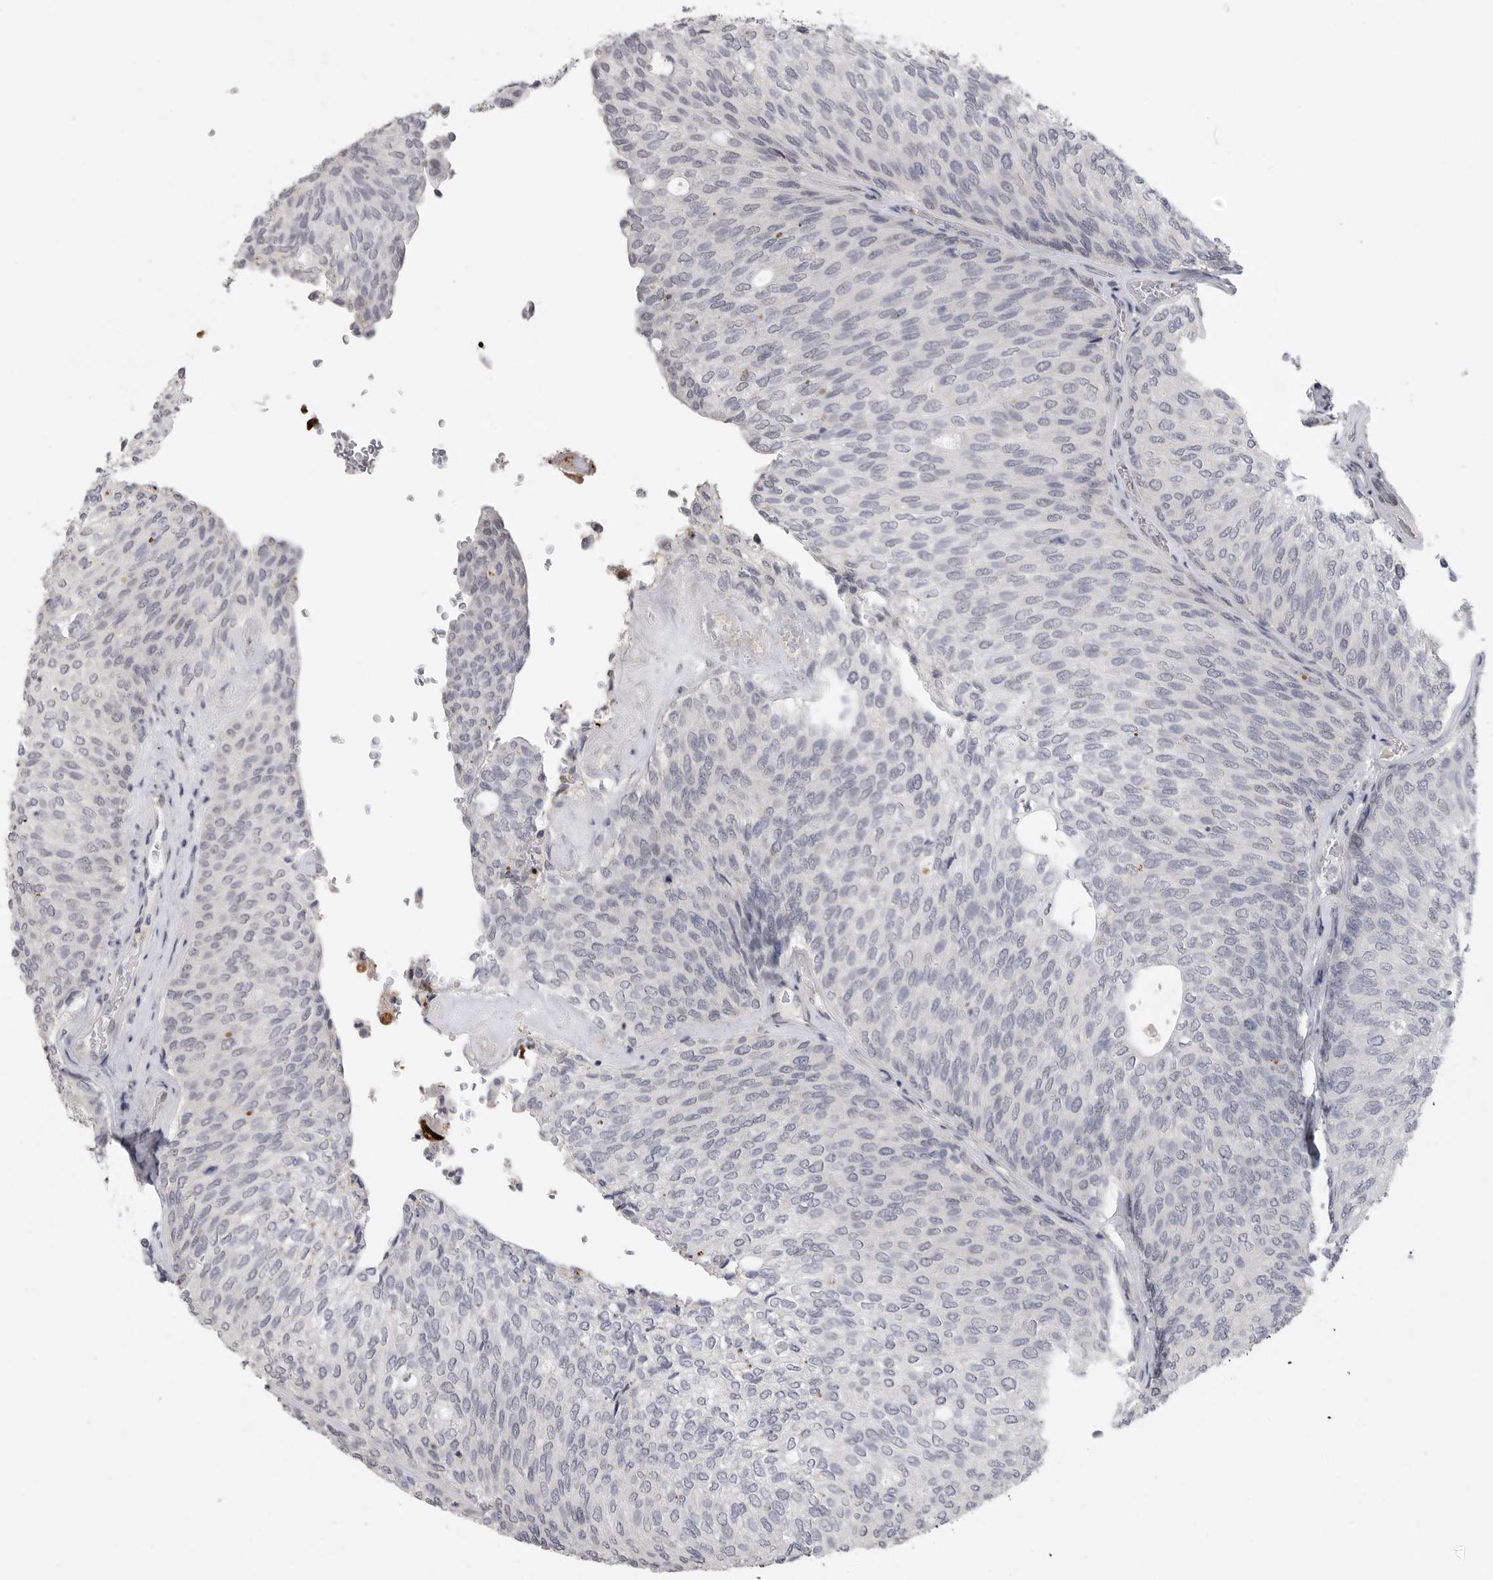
{"staining": {"intensity": "negative", "quantity": "none", "location": "none"}, "tissue": "urothelial cancer", "cell_type": "Tumor cells", "image_type": "cancer", "snomed": [{"axis": "morphology", "description": "Urothelial carcinoma, Low grade"}, {"axis": "topography", "description": "Urinary bladder"}], "caption": "Human low-grade urothelial carcinoma stained for a protein using immunohistochemistry exhibits no expression in tumor cells.", "gene": "FBXO43", "patient": {"sex": "female", "age": 79}}